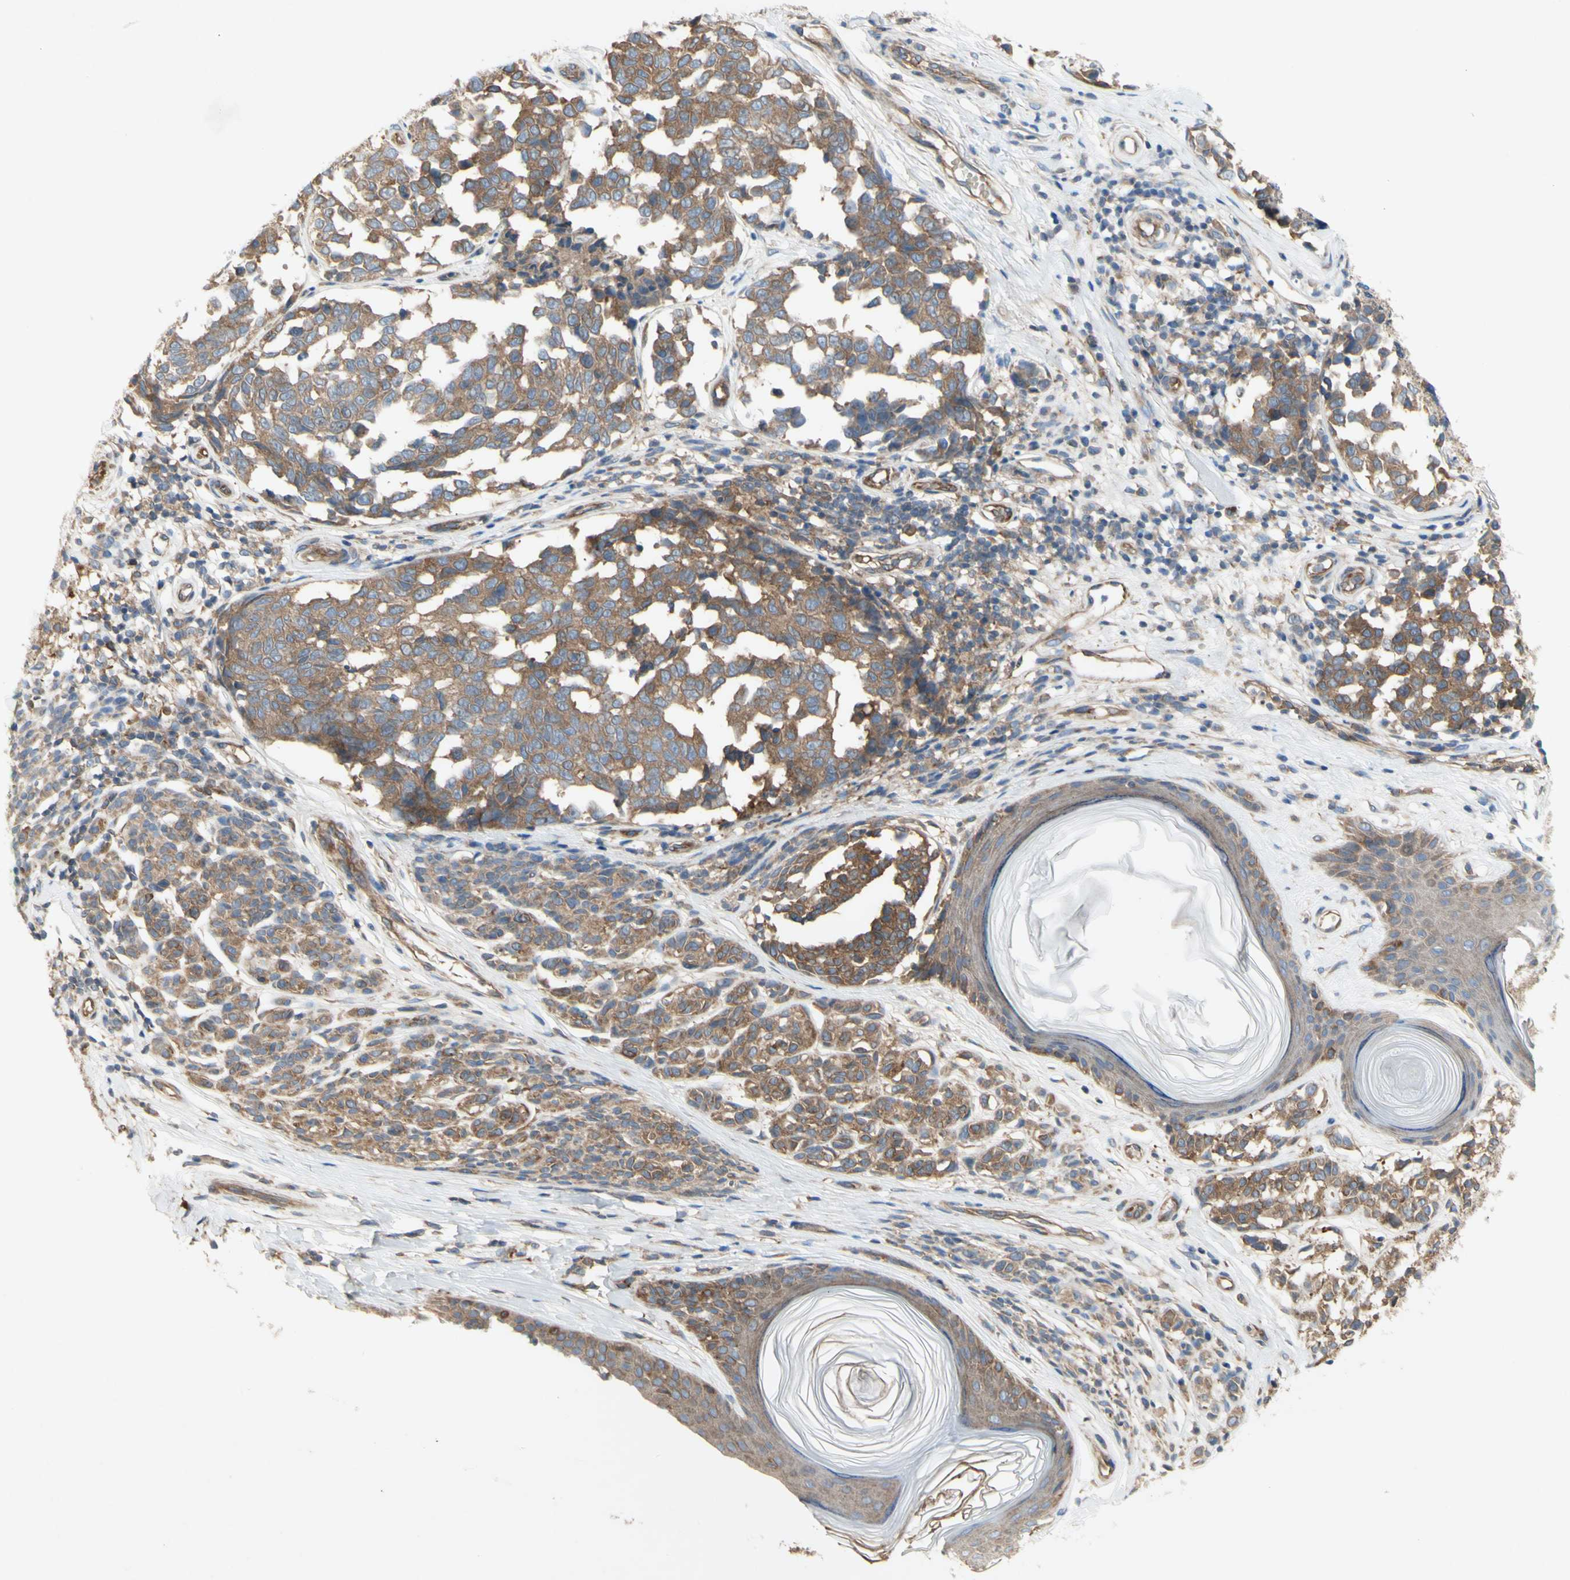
{"staining": {"intensity": "moderate", "quantity": ">75%", "location": "cytoplasmic/membranous"}, "tissue": "melanoma", "cell_type": "Tumor cells", "image_type": "cancer", "snomed": [{"axis": "morphology", "description": "Malignant melanoma, NOS"}, {"axis": "topography", "description": "Skin"}], "caption": "Protein staining of malignant melanoma tissue exhibits moderate cytoplasmic/membranous expression in approximately >75% of tumor cells.", "gene": "KLC1", "patient": {"sex": "female", "age": 64}}